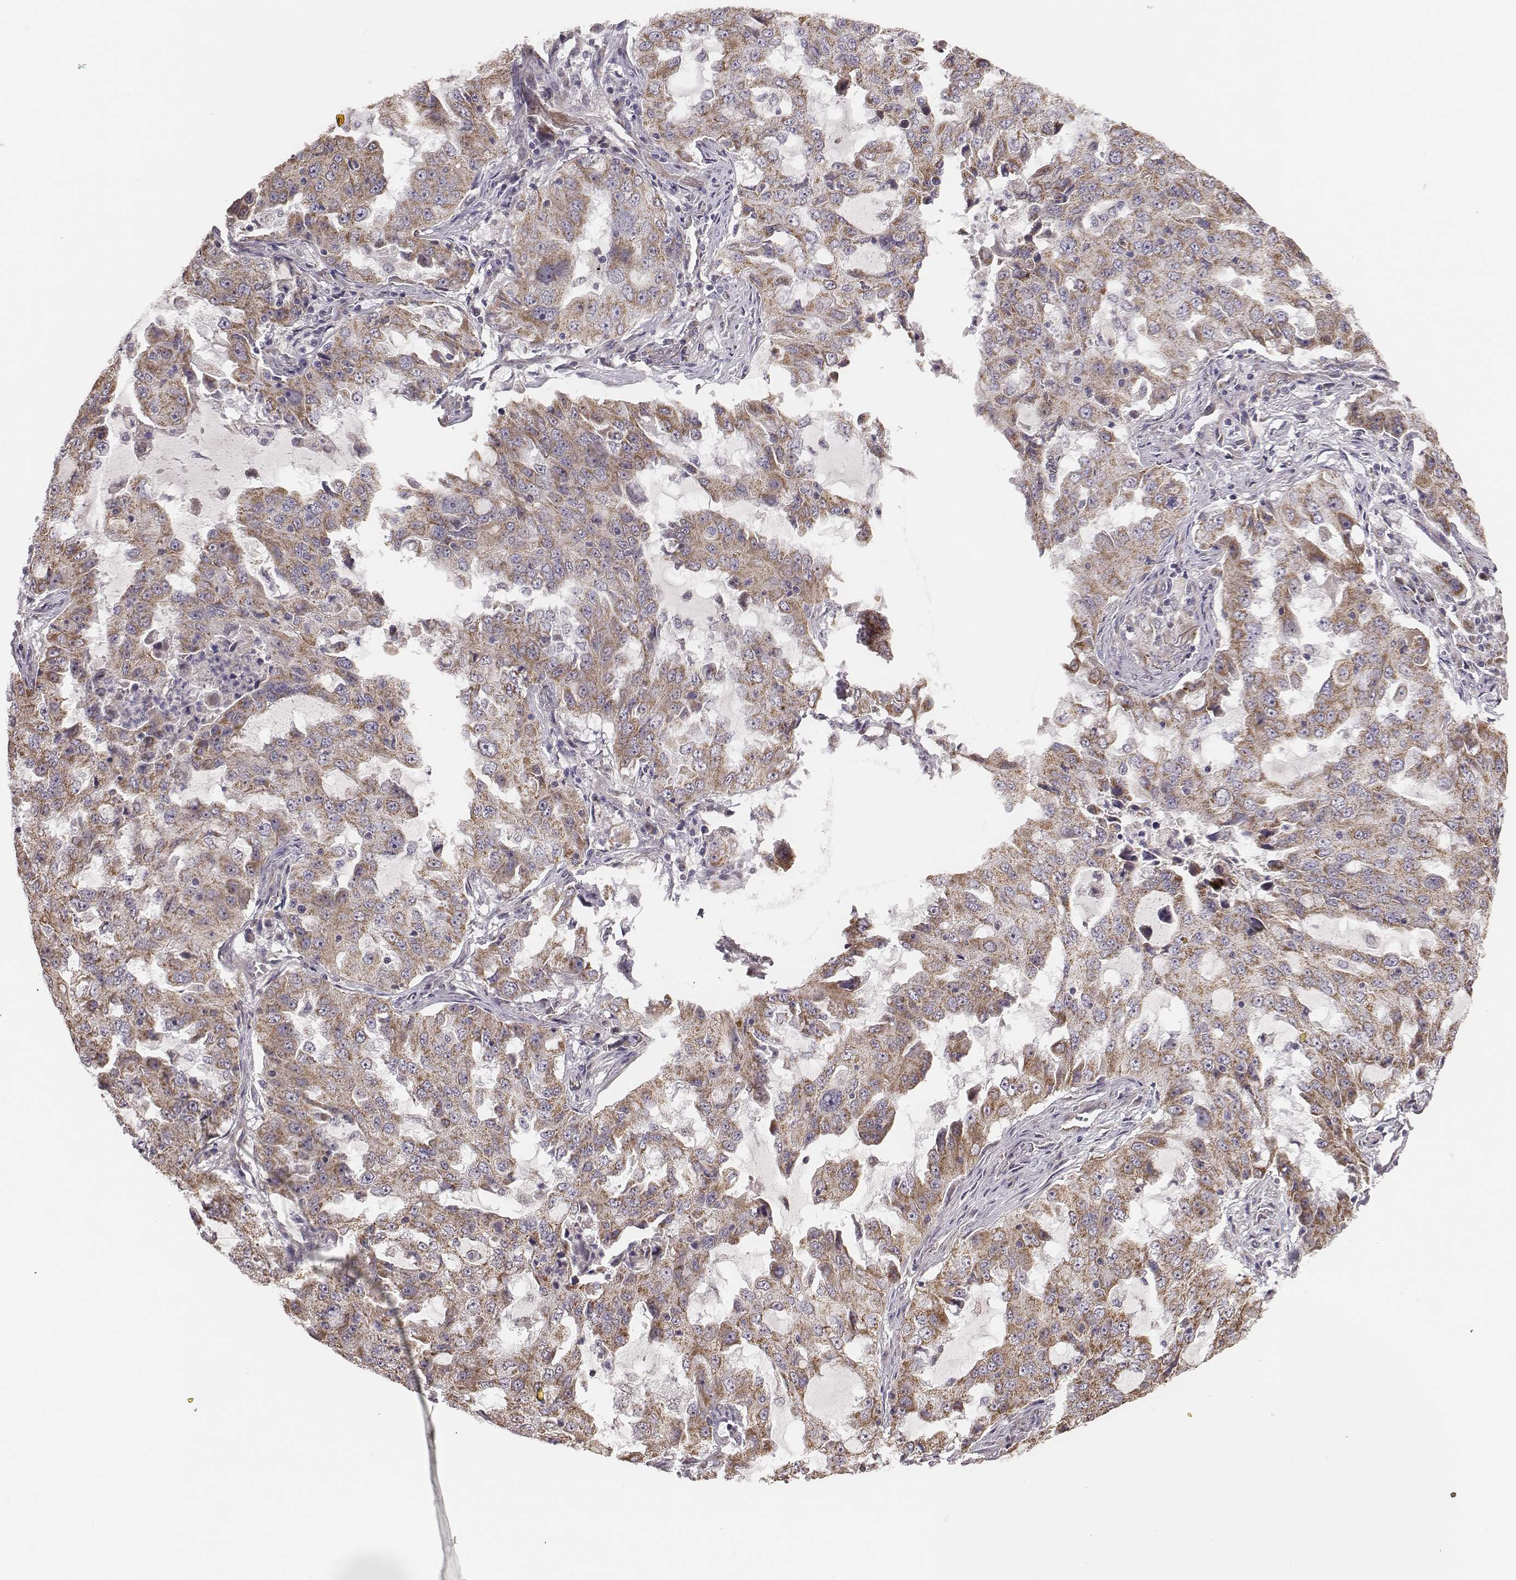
{"staining": {"intensity": "weak", "quantity": ">75%", "location": "cytoplasmic/membranous"}, "tissue": "lung cancer", "cell_type": "Tumor cells", "image_type": "cancer", "snomed": [{"axis": "morphology", "description": "Adenocarcinoma, NOS"}, {"axis": "topography", "description": "Lung"}], "caption": "Immunohistochemistry (DAB) staining of adenocarcinoma (lung) displays weak cytoplasmic/membranous protein positivity in approximately >75% of tumor cells.", "gene": "HAVCR1", "patient": {"sex": "female", "age": 61}}